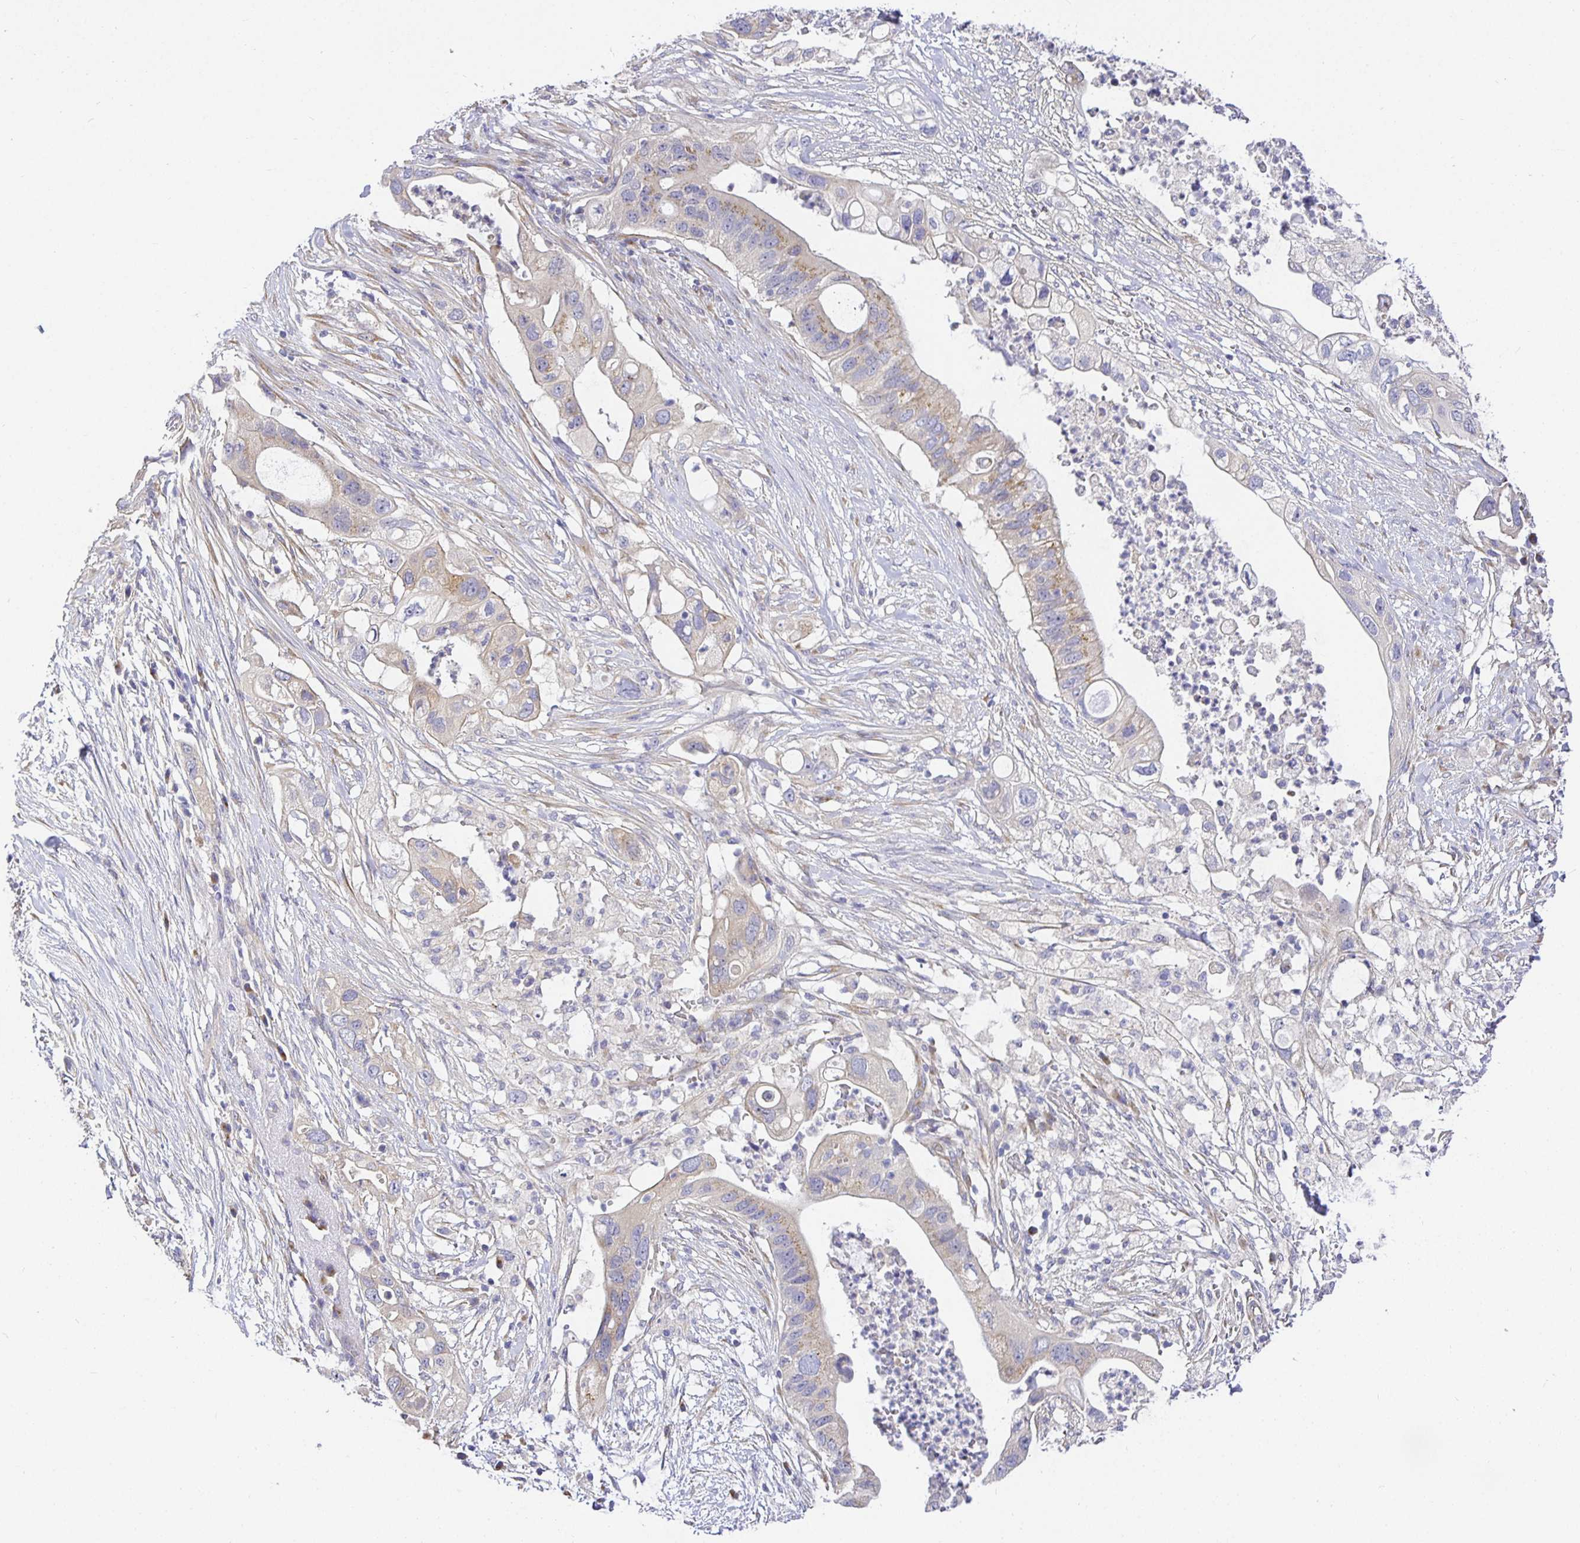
{"staining": {"intensity": "weak", "quantity": "25%-75%", "location": "cytoplasmic/membranous"}, "tissue": "pancreatic cancer", "cell_type": "Tumor cells", "image_type": "cancer", "snomed": [{"axis": "morphology", "description": "Adenocarcinoma, NOS"}, {"axis": "topography", "description": "Pancreas"}], "caption": "The image exhibits staining of pancreatic cancer (adenocarcinoma), revealing weak cytoplasmic/membranous protein expression (brown color) within tumor cells.", "gene": "OPALIN", "patient": {"sex": "female", "age": 72}}